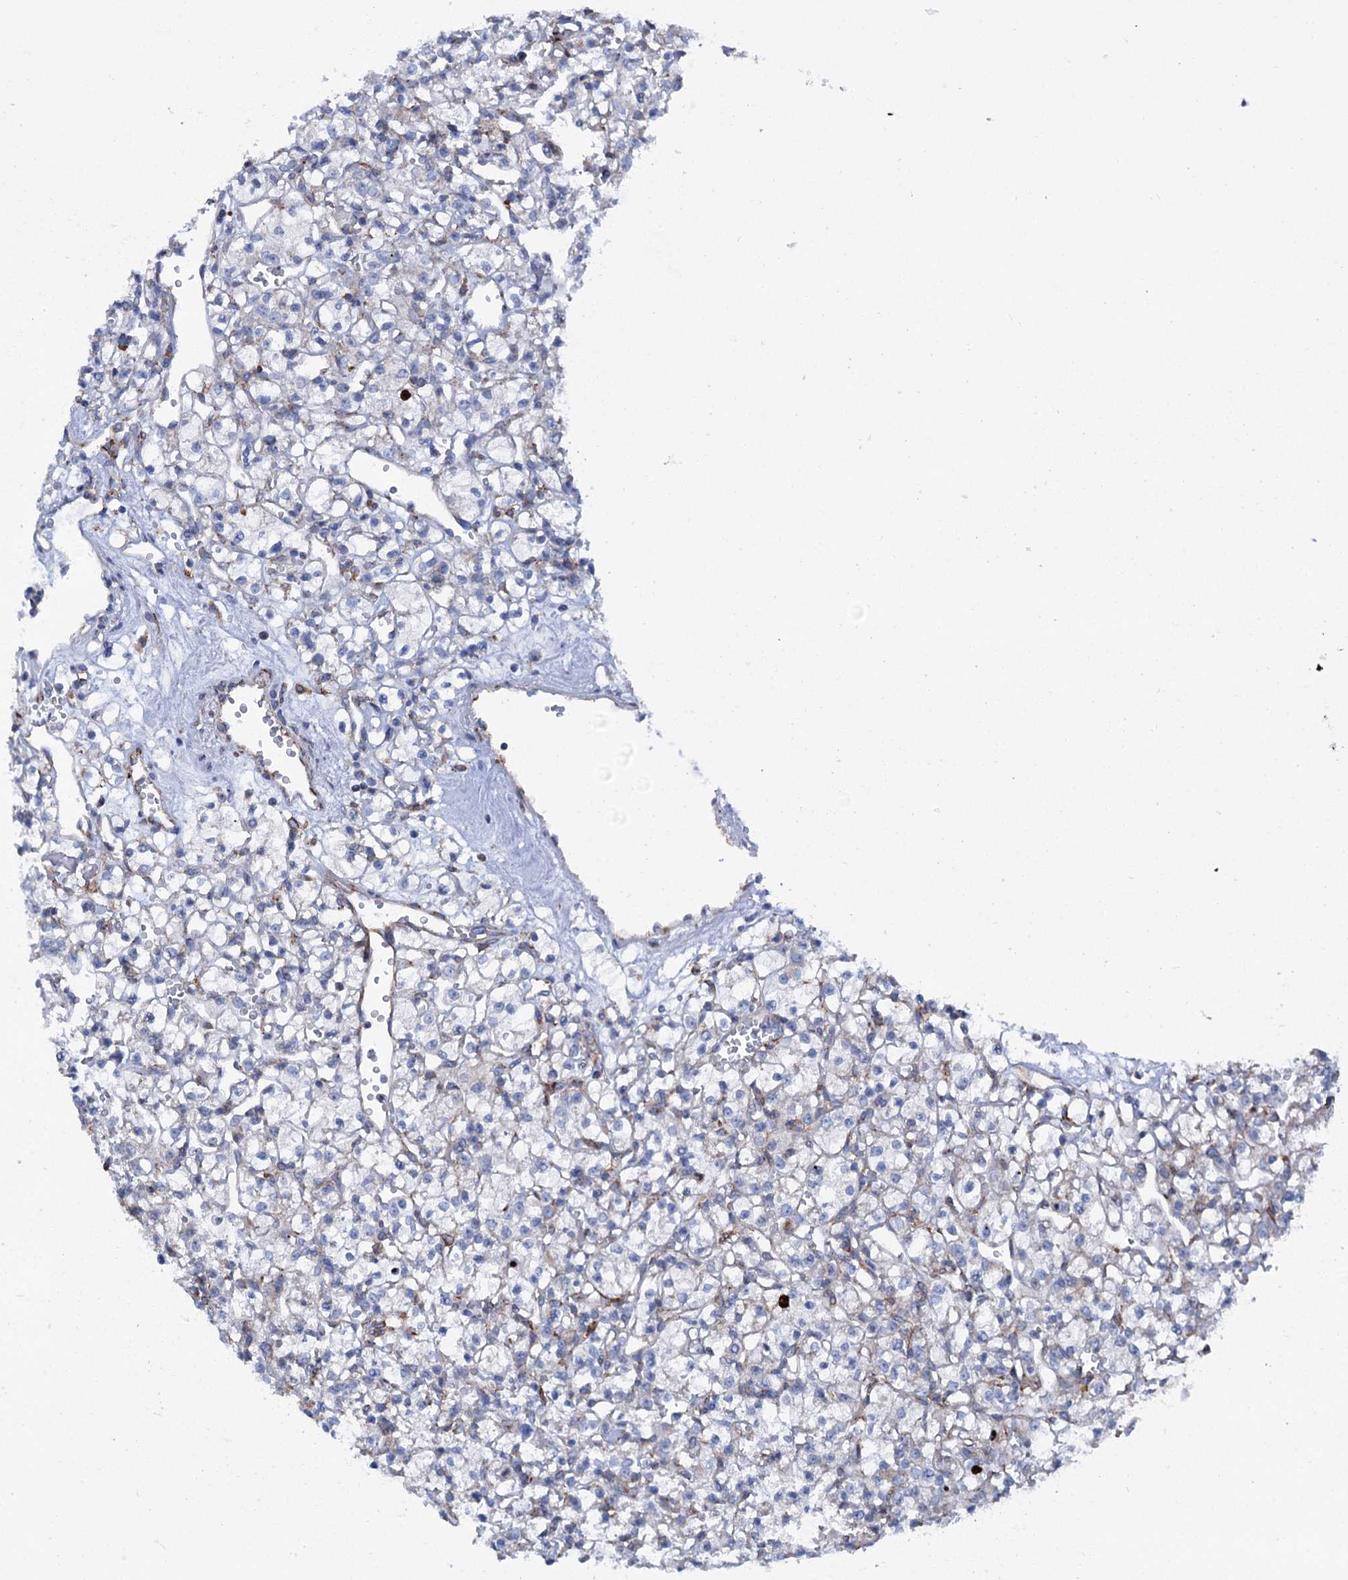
{"staining": {"intensity": "negative", "quantity": "none", "location": "none"}, "tissue": "renal cancer", "cell_type": "Tumor cells", "image_type": "cancer", "snomed": [{"axis": "morphology", "description": "Adenocarcinoma, NOS"}, {"axis": "topography", "description": "Kidney"}], "caption": "Renal cancer (adenocarcinoma) was stained to show a protein in brown. There is no significant staining in tumor cells.", "gene": "SHE", "patient": {"sex": "female", "age": 59}}